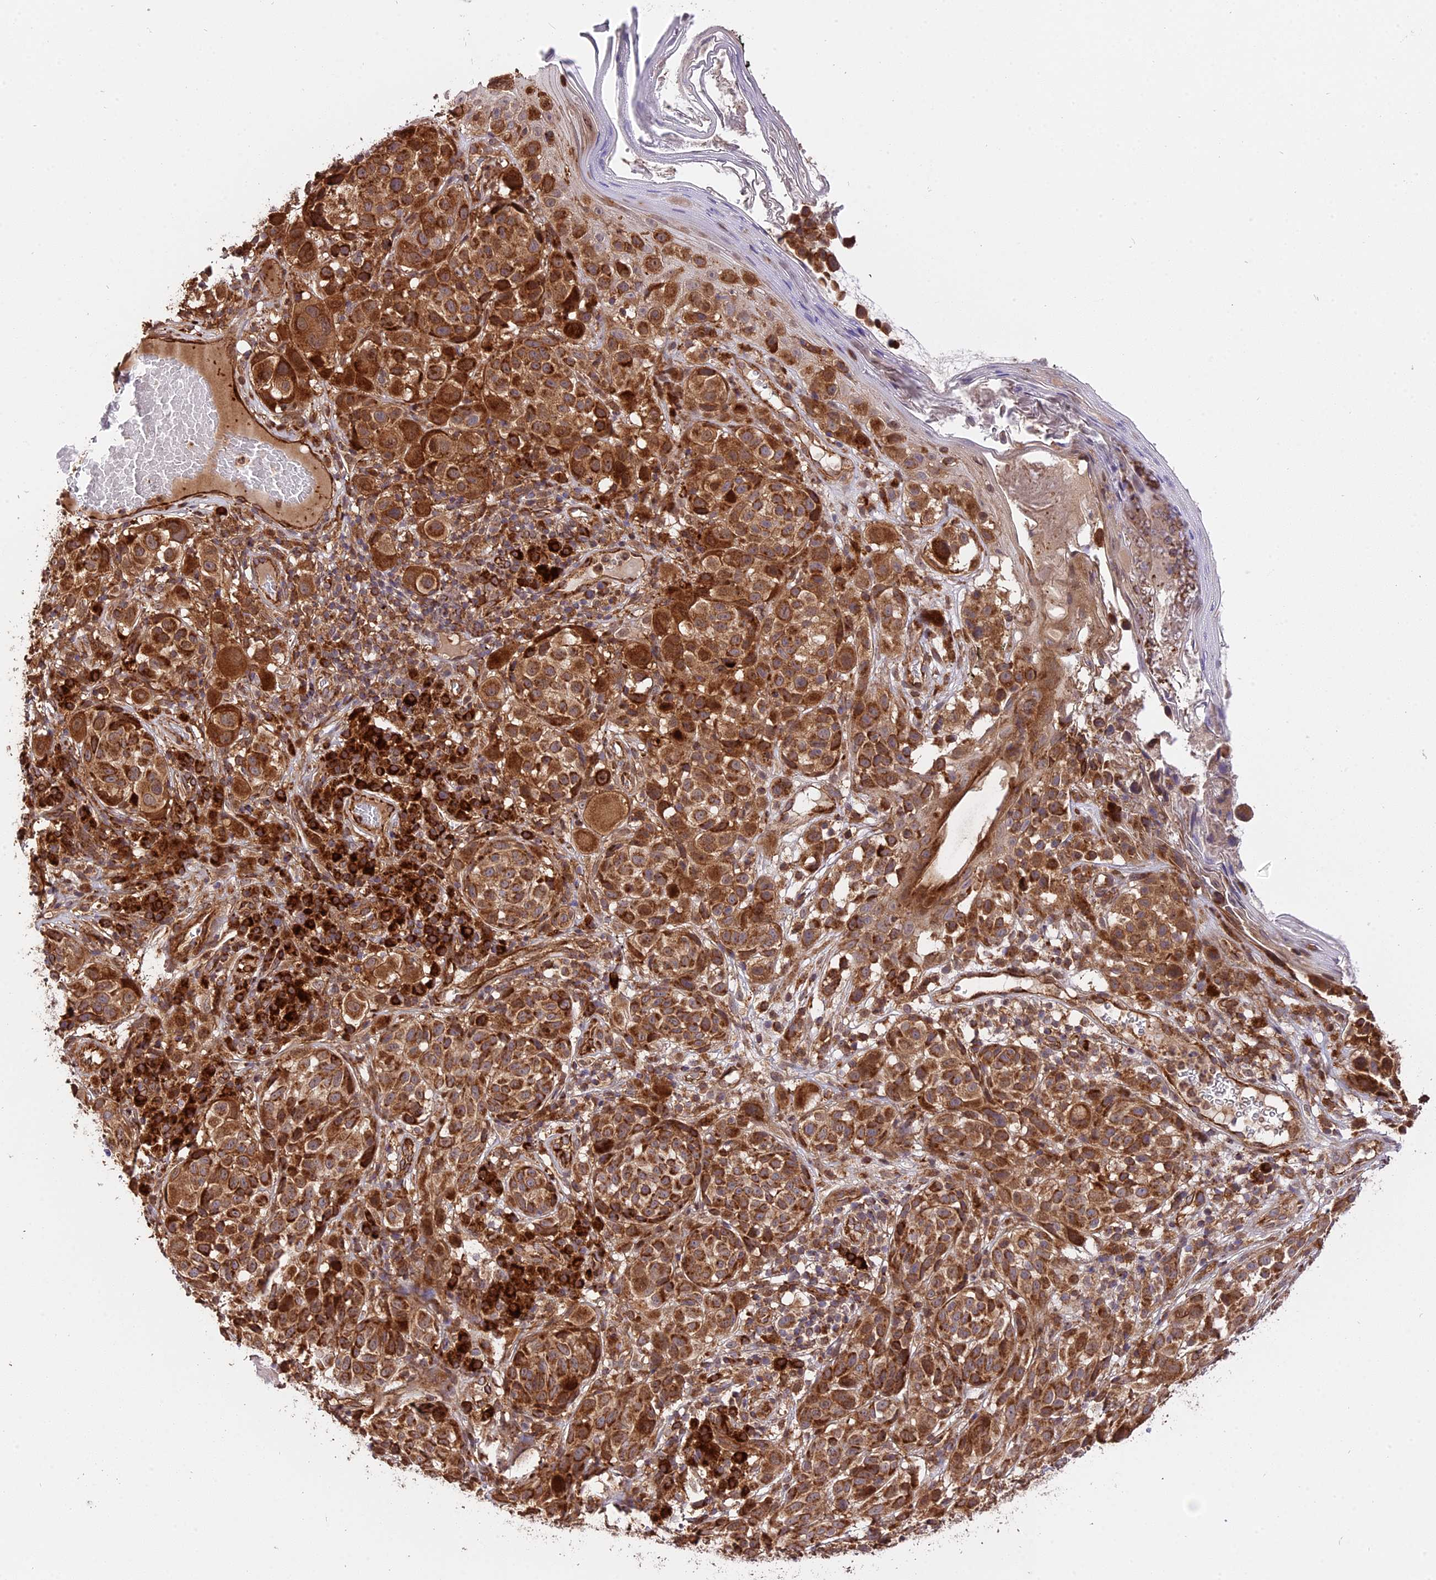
{"staining": {"intensity": "strong", "quantity": ">75%", "location": "cytoplasmic/membranous"}, "tissue": "melanoma", "cell_type": "Tumor cells", "image_type": "cancer", "snomed": [{"axis": "morphology", "description": "Malignant melanoma, NOS"}, {"axis": "topography", "description": "Skin"}], "caption": "Tumor cells display strong cytoplasmic/membranous staining in about >75% of cells in malignant melanoma.", "gene": "HERPUD1", "patient": {"sex": "male", "age": 38}}